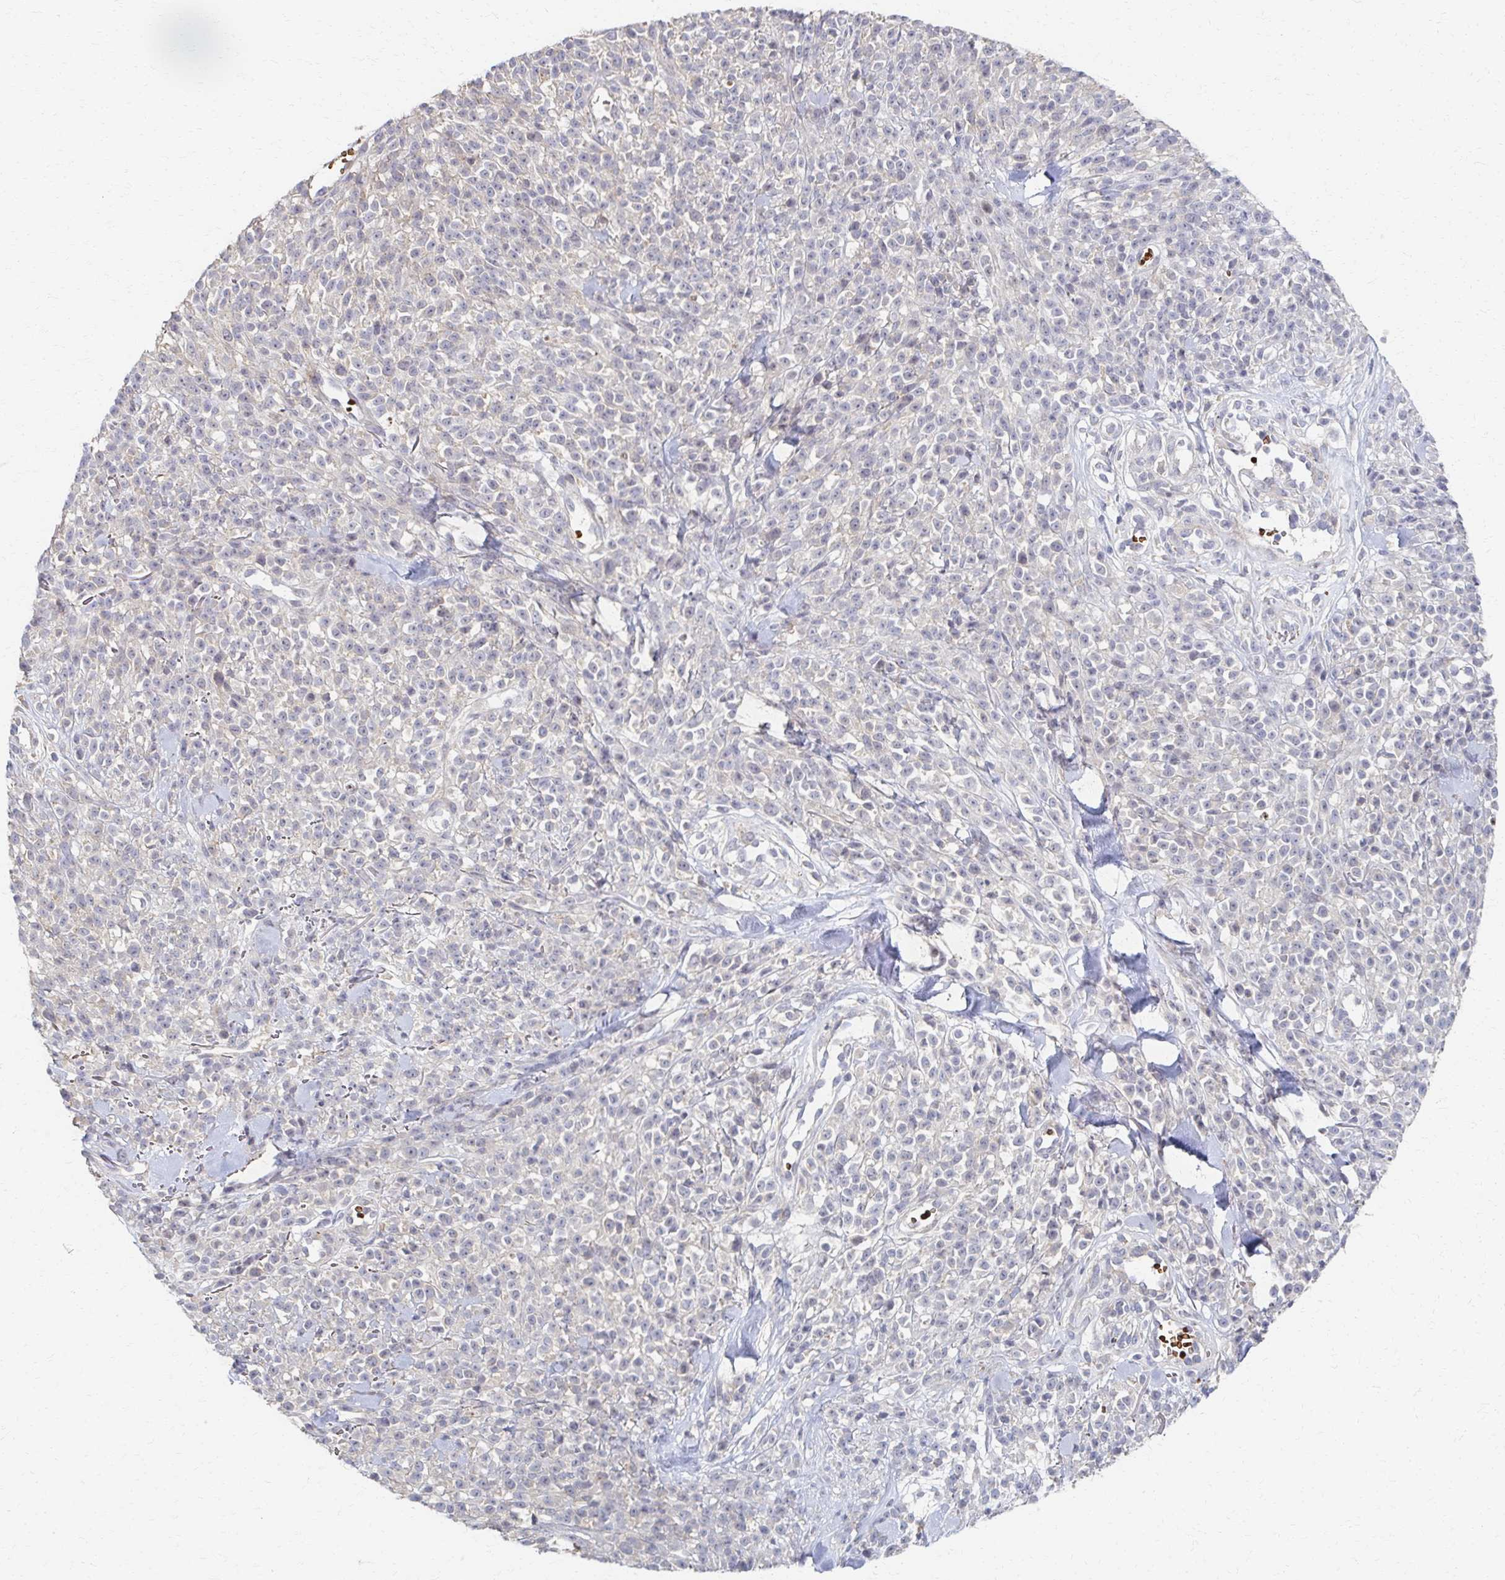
{"staining": {"intensity": "negative", "quantity": "none", "location": "none"}, "tissue": "melanoma", "cell_type": "Tumor cells", "image_type": "cancer", "snomed": [{"axis": "morphology", "description": "Malignant melanoma, NOS"}, {"axis": "topography", "description": "Skin"}, {"axis": "topography", "description": "Skin of trunk"}], "caption": "IHC of malignant melanoma shows no expression in tumor cells.", "gene": "SKA2", "patient": {"sex": "male", "age": 74}}